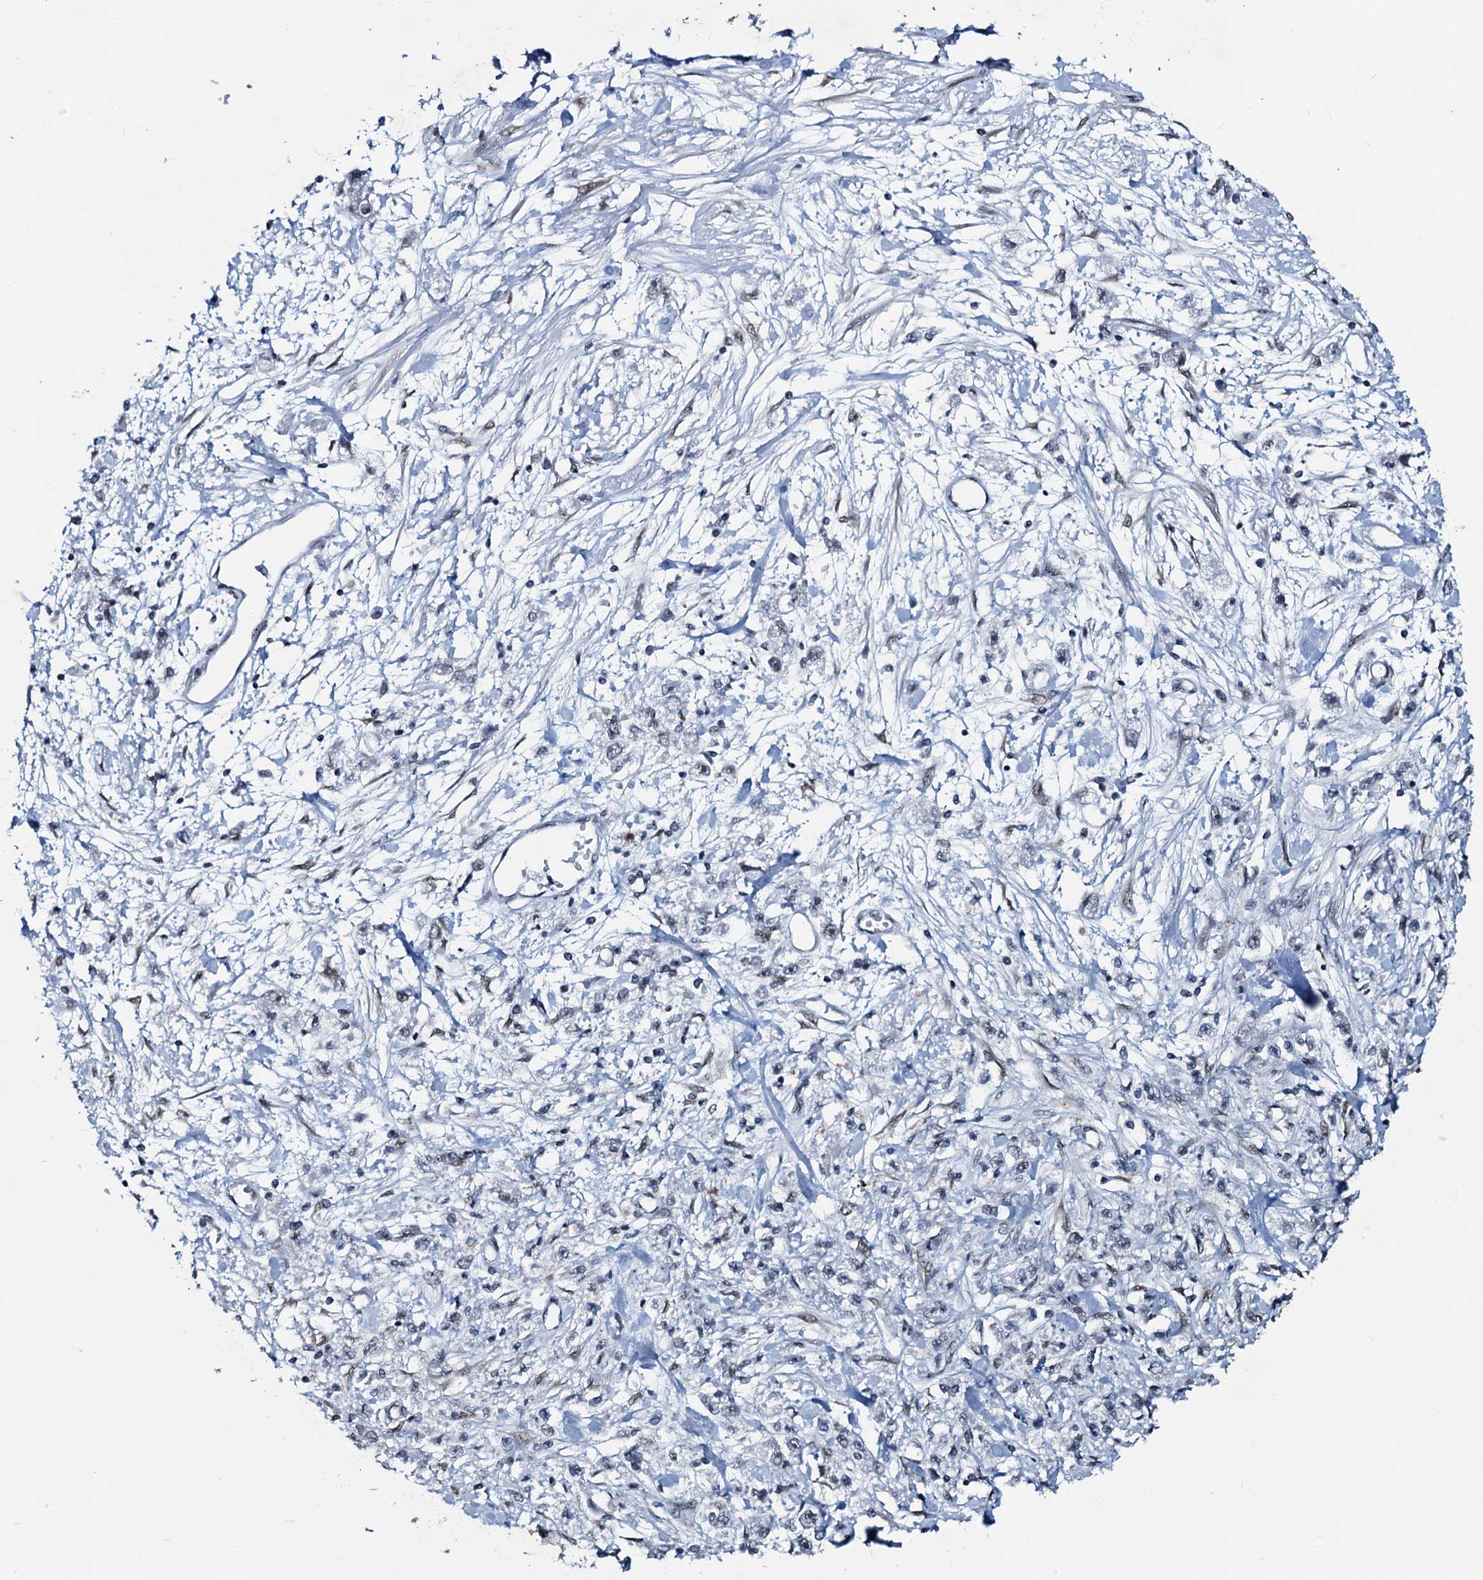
{"staining": {"intensity": "negative", "quantity": "none", "location": "none"}, "tissue": "stomach cancer", "cell_type": "Tumor cells", "image_type": "cancer", "snomed": [{"axis": "morphology", "description": "Adenocarcinoma, NOS"}, {"axis": "topography", "description": "Stomach"}], "caption": "Immunohistochemistry histopathology image of human stomach adenocarcinoma stained for a protein (brown), which displays no staining in tumor cells.", "gene": "METTL14", "patient": {"sex": "female", "age": 59}}